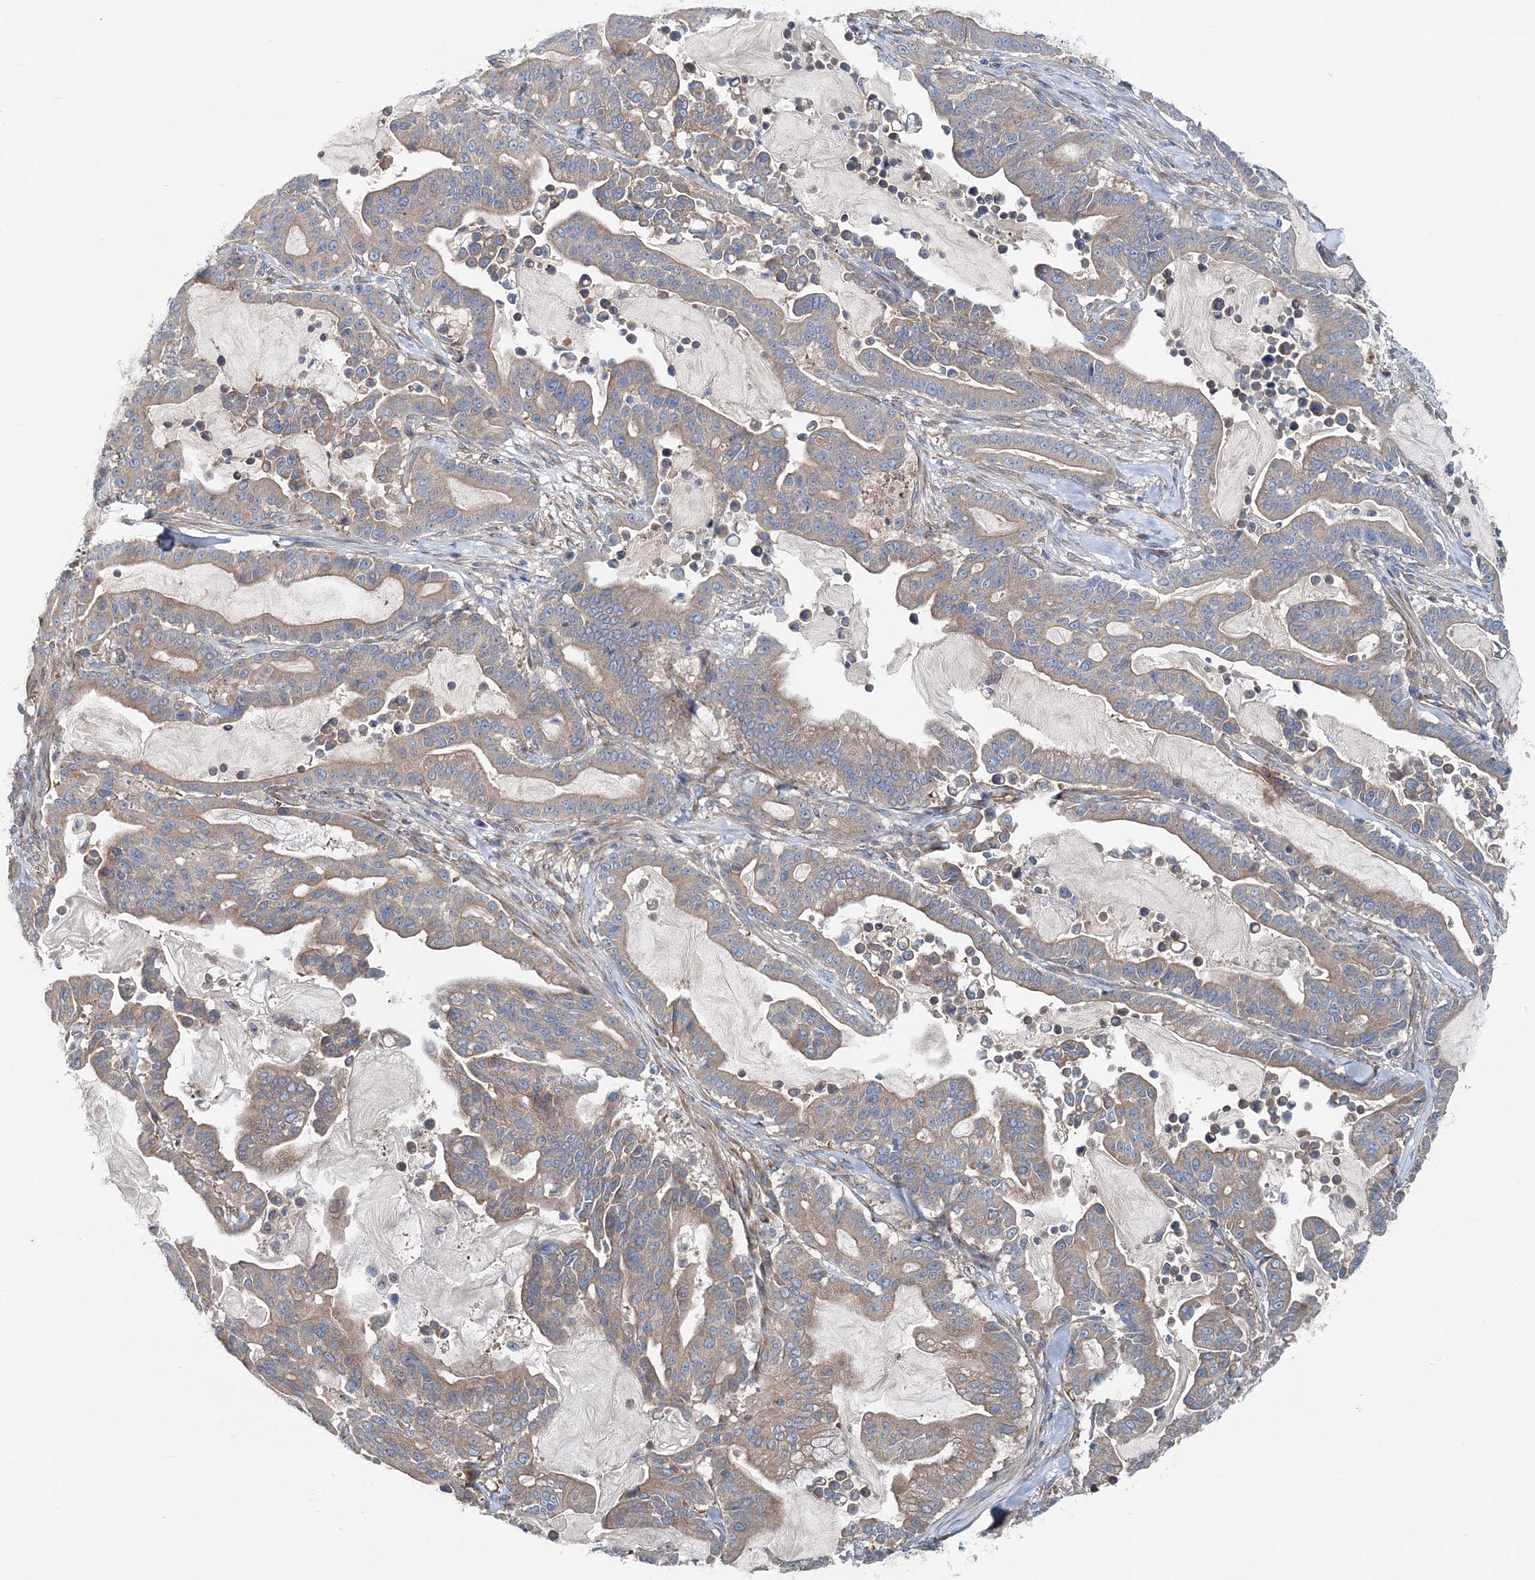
{"staining": {"intensity": "weak", "quantity": ">75%", "location": "cytoplasmic/membranous"}, "tissue": "pancreatic cancer", "cell_type": "Tumor cells", "image_type": "cancer", "snomed": [{"axis": "morphology", "description": "Adenocarcinoma, NOS"}, {"axis": "topography", "description": "Pancreas"}], "caption": "A high-resolution micrograph shows immunohistochemistry (IHC) staining of pancreatic adenocarcinoma, which demonstrates weak cytoplasmic/membranous staining in about >75% of tumor cells. (IHC, brightfield microscopy, high magnification).", "gene": "MPHOSPH9", "patient": {"sex": "male", "age": 63}}